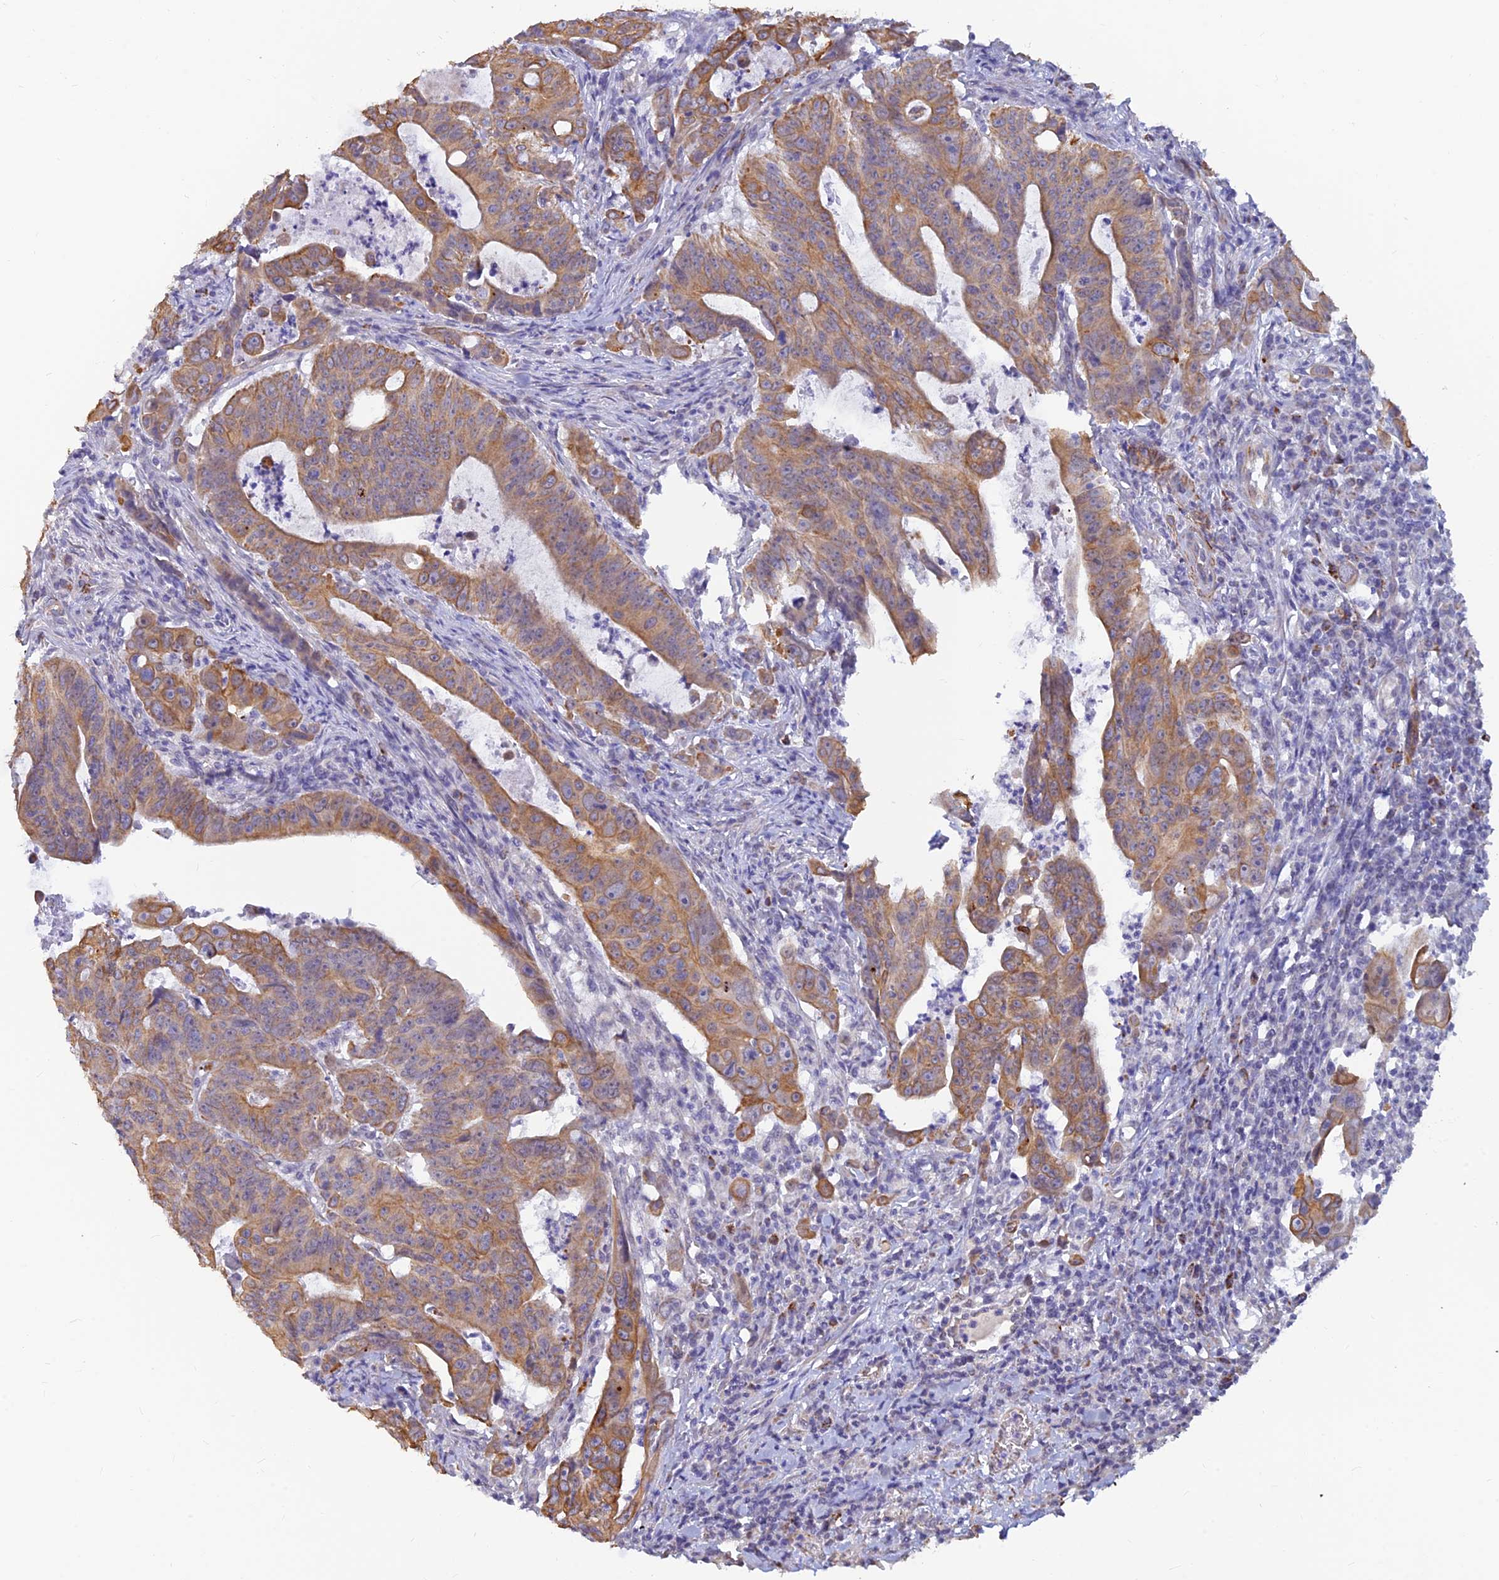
{"staining": {"intensity": "moderate", "quantity": ">75%", "location": "cytoplasmic/membranous"}, "tissue": "colorectal cancer", "cell_type": "Tumor cells", "image_type": "cancer", "snomed": [{"axis": "morphology", "description": "Adenocarcinoma, NOS"}, {"axis": "topography", "description": "Rectum"}], "caption": "The image exhibits immunohistochemical staining of colorectal cancer. There is moderate cytoplasmic/membranous positivity is appreciated in about >75% of tumor cells. (IHC, brightfield microscopy, high magnification).", "gene": "ALDH1L2", "patient": {"sex": "male", "age": 69}}